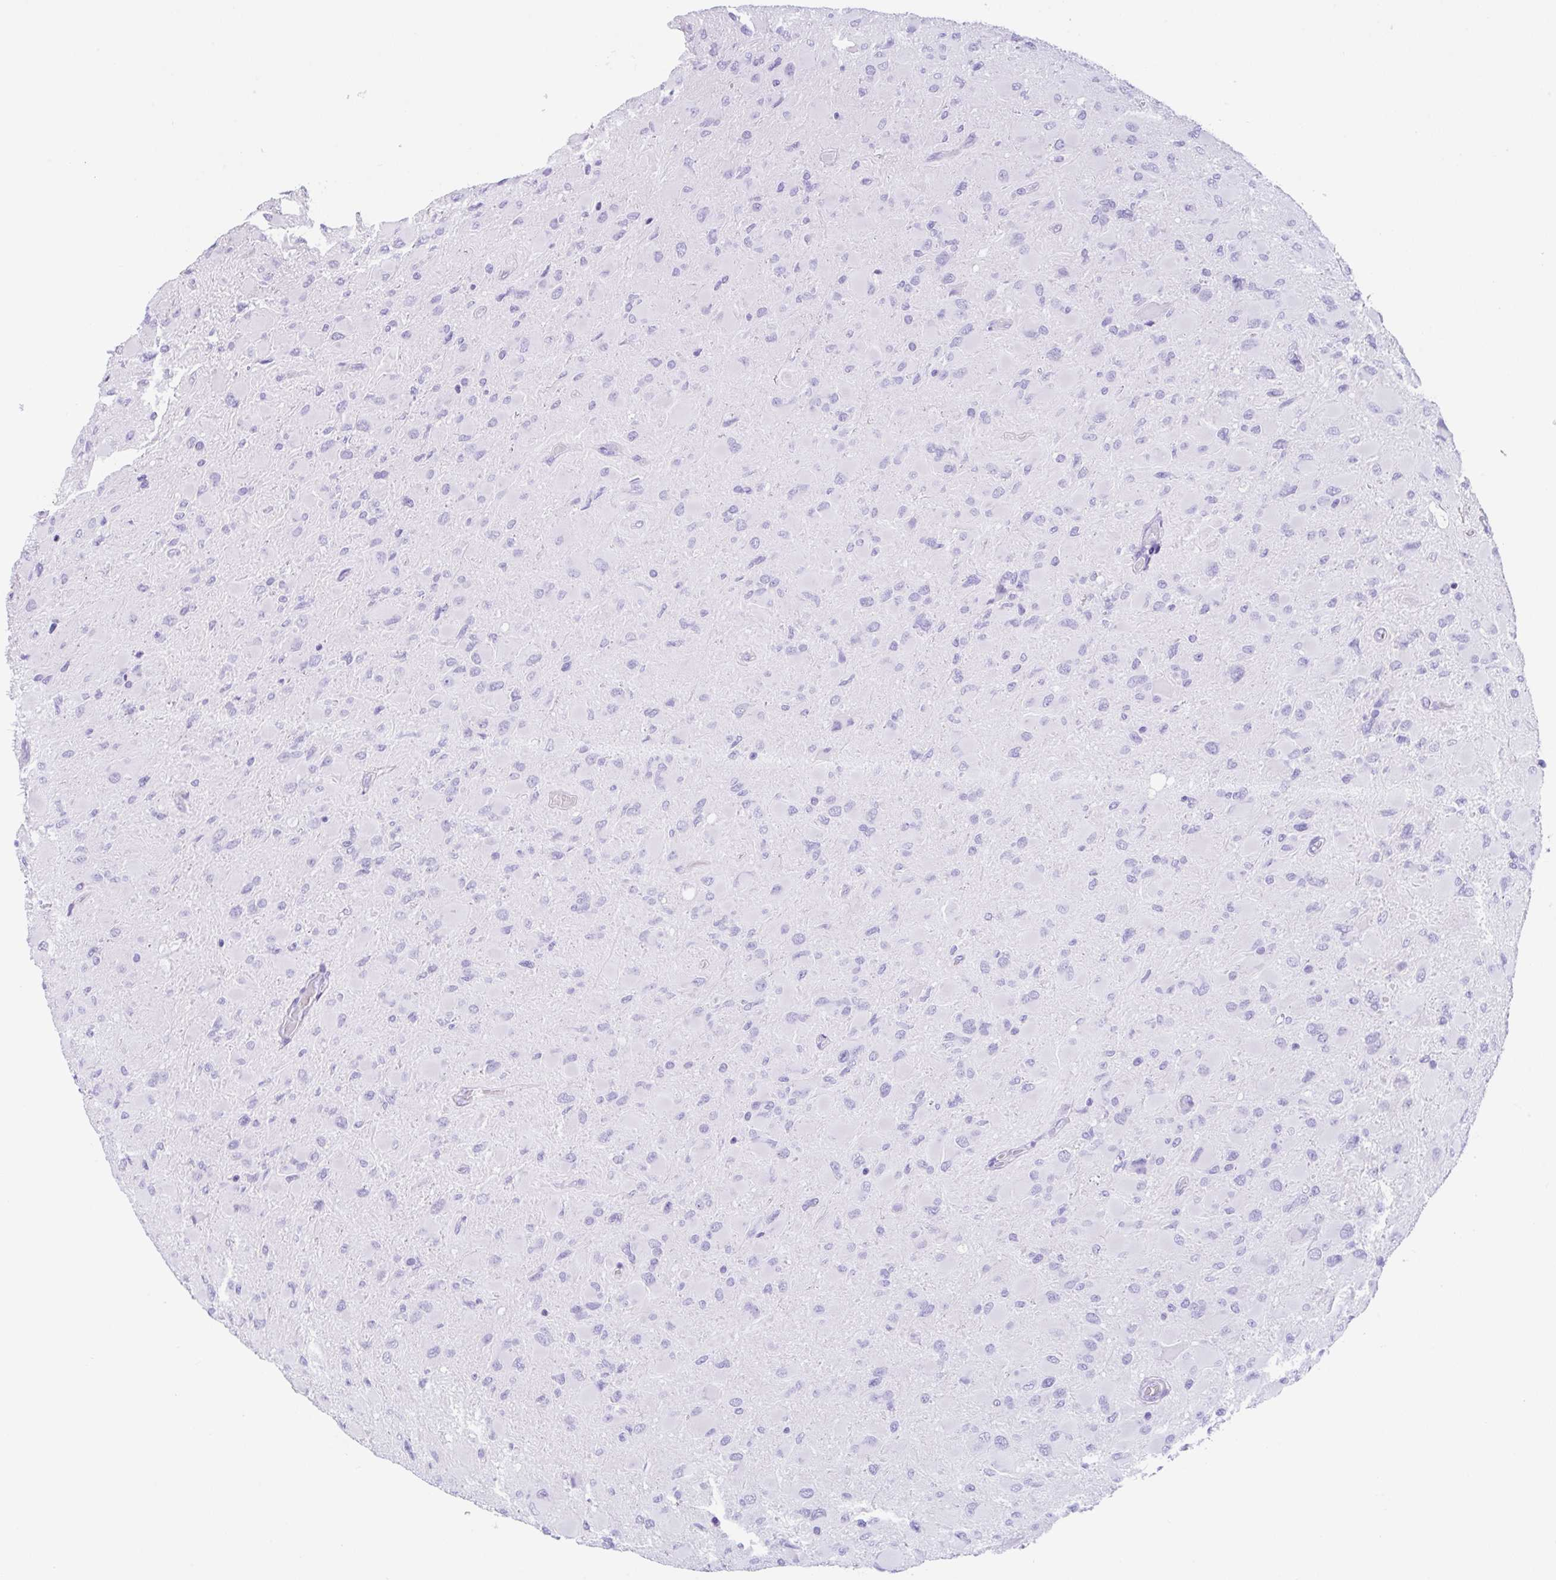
{"staining": {"intensity": "negative", "quantity": "none", "location": "none"}, "tissue": "glioma", "cell_type": "Tumor cells", "image_type": "cancer", "snomed": [{"axis": "morphology", "description": "Glioma, malignant, High grade"}, {"axis": "topography", "description": "Cerebral cortex"}], "caption": "DAB (3,3'-diaminobenzidine) immunohistochemical staining of malignant glioma (high-grade) exhibits no significant staining in tumor cells.", "gene": "CPA1", "patient": {"sex": "female", "age": 36}}